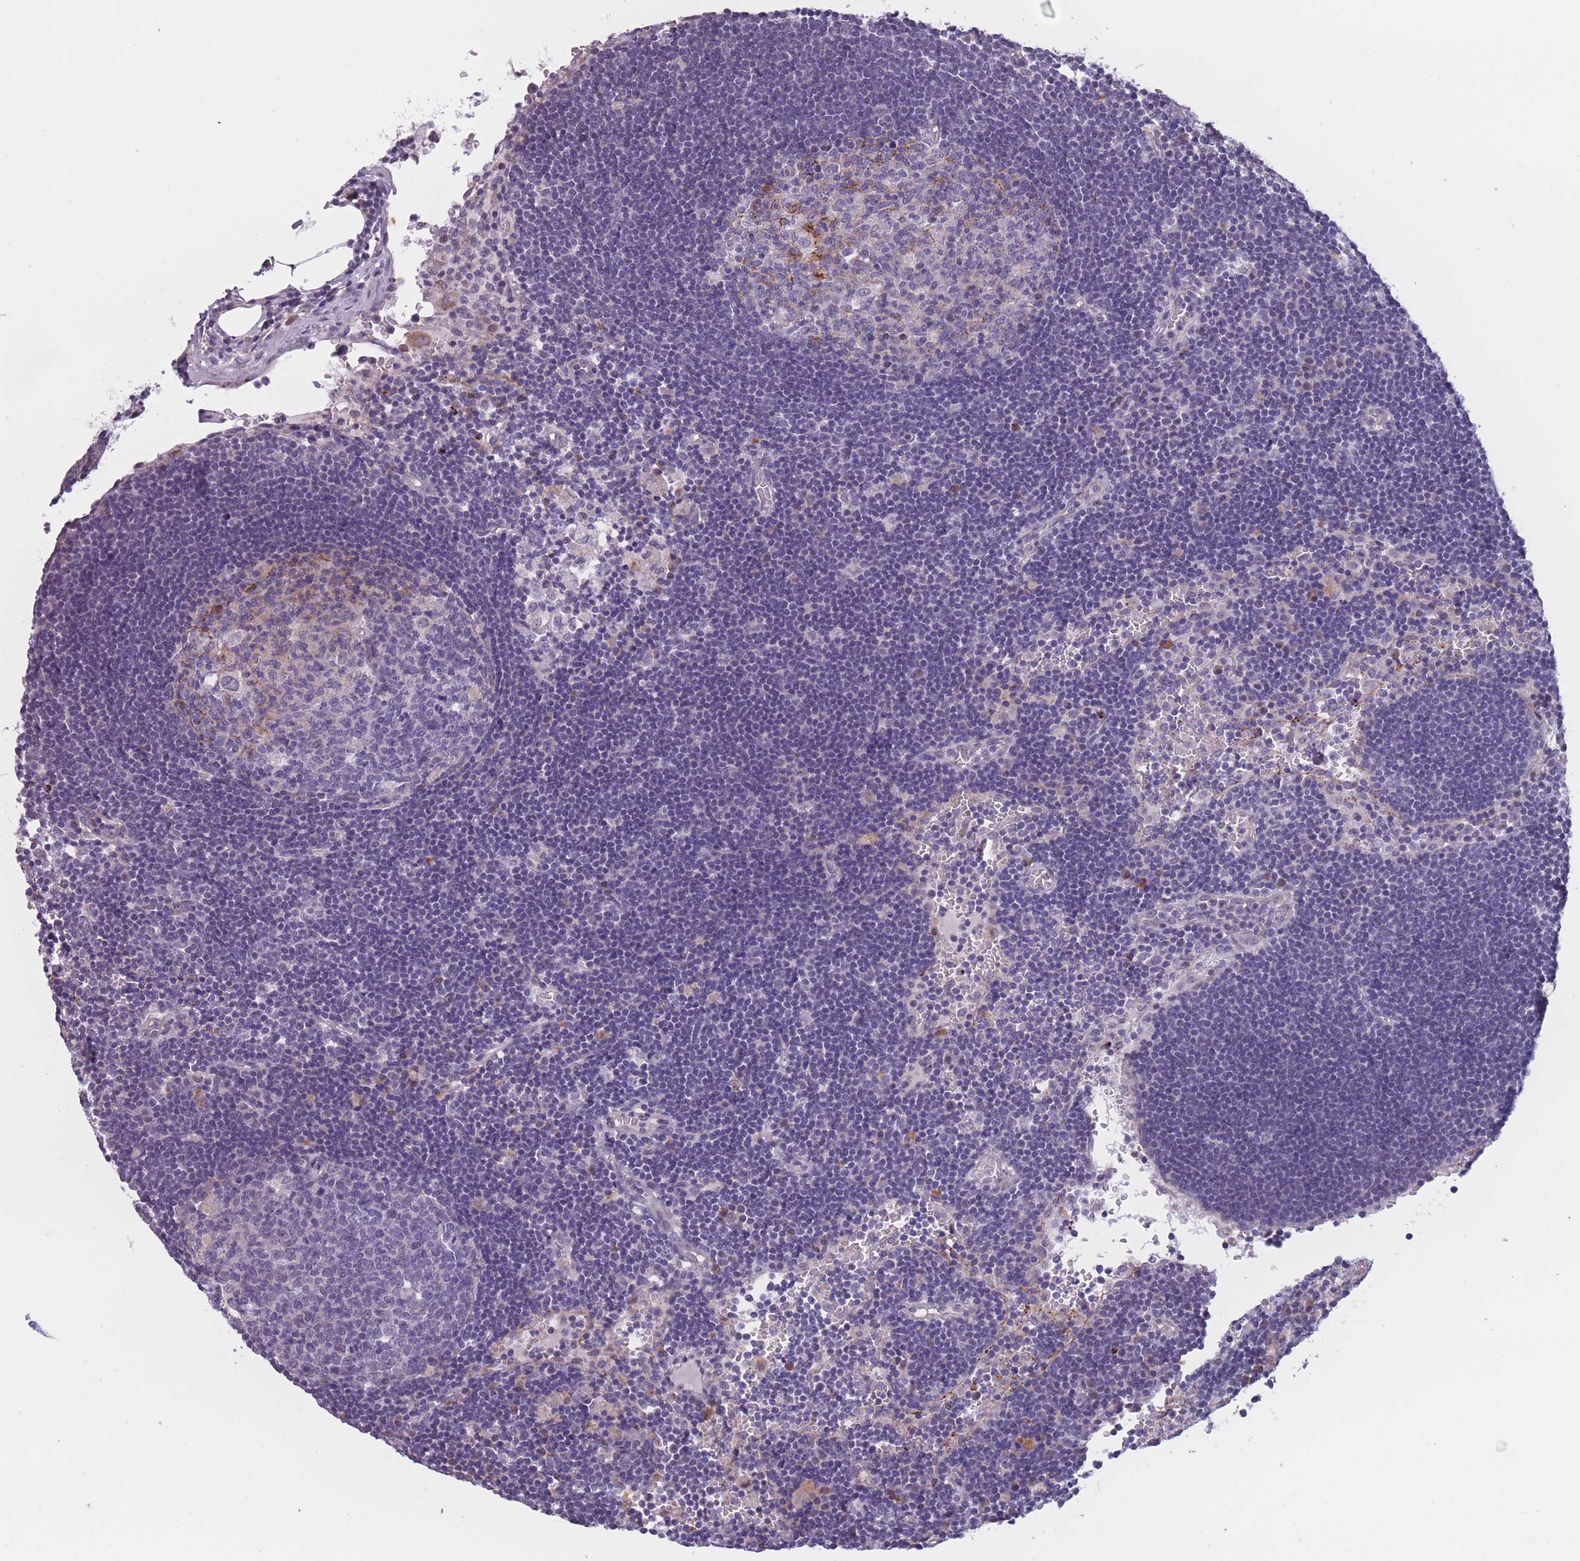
{"staining": {"intensity": "negative", "quantity": "none", "location": "none"}, "tissue": "lymph node", "cell_type": "Germinal center cells", "image_type": "normal", "snomed": [{"axis": "morphology", "description": "Normal tissue, NOS"}, {"axis": "topography", "description": "Lymph node"}], "caption": "There is no significant positivity in germinal center cells of lymph node. Nuclei are stained in blue.", "gene": "COL27A1", "patient": {"sex": "male", "age": 62}}